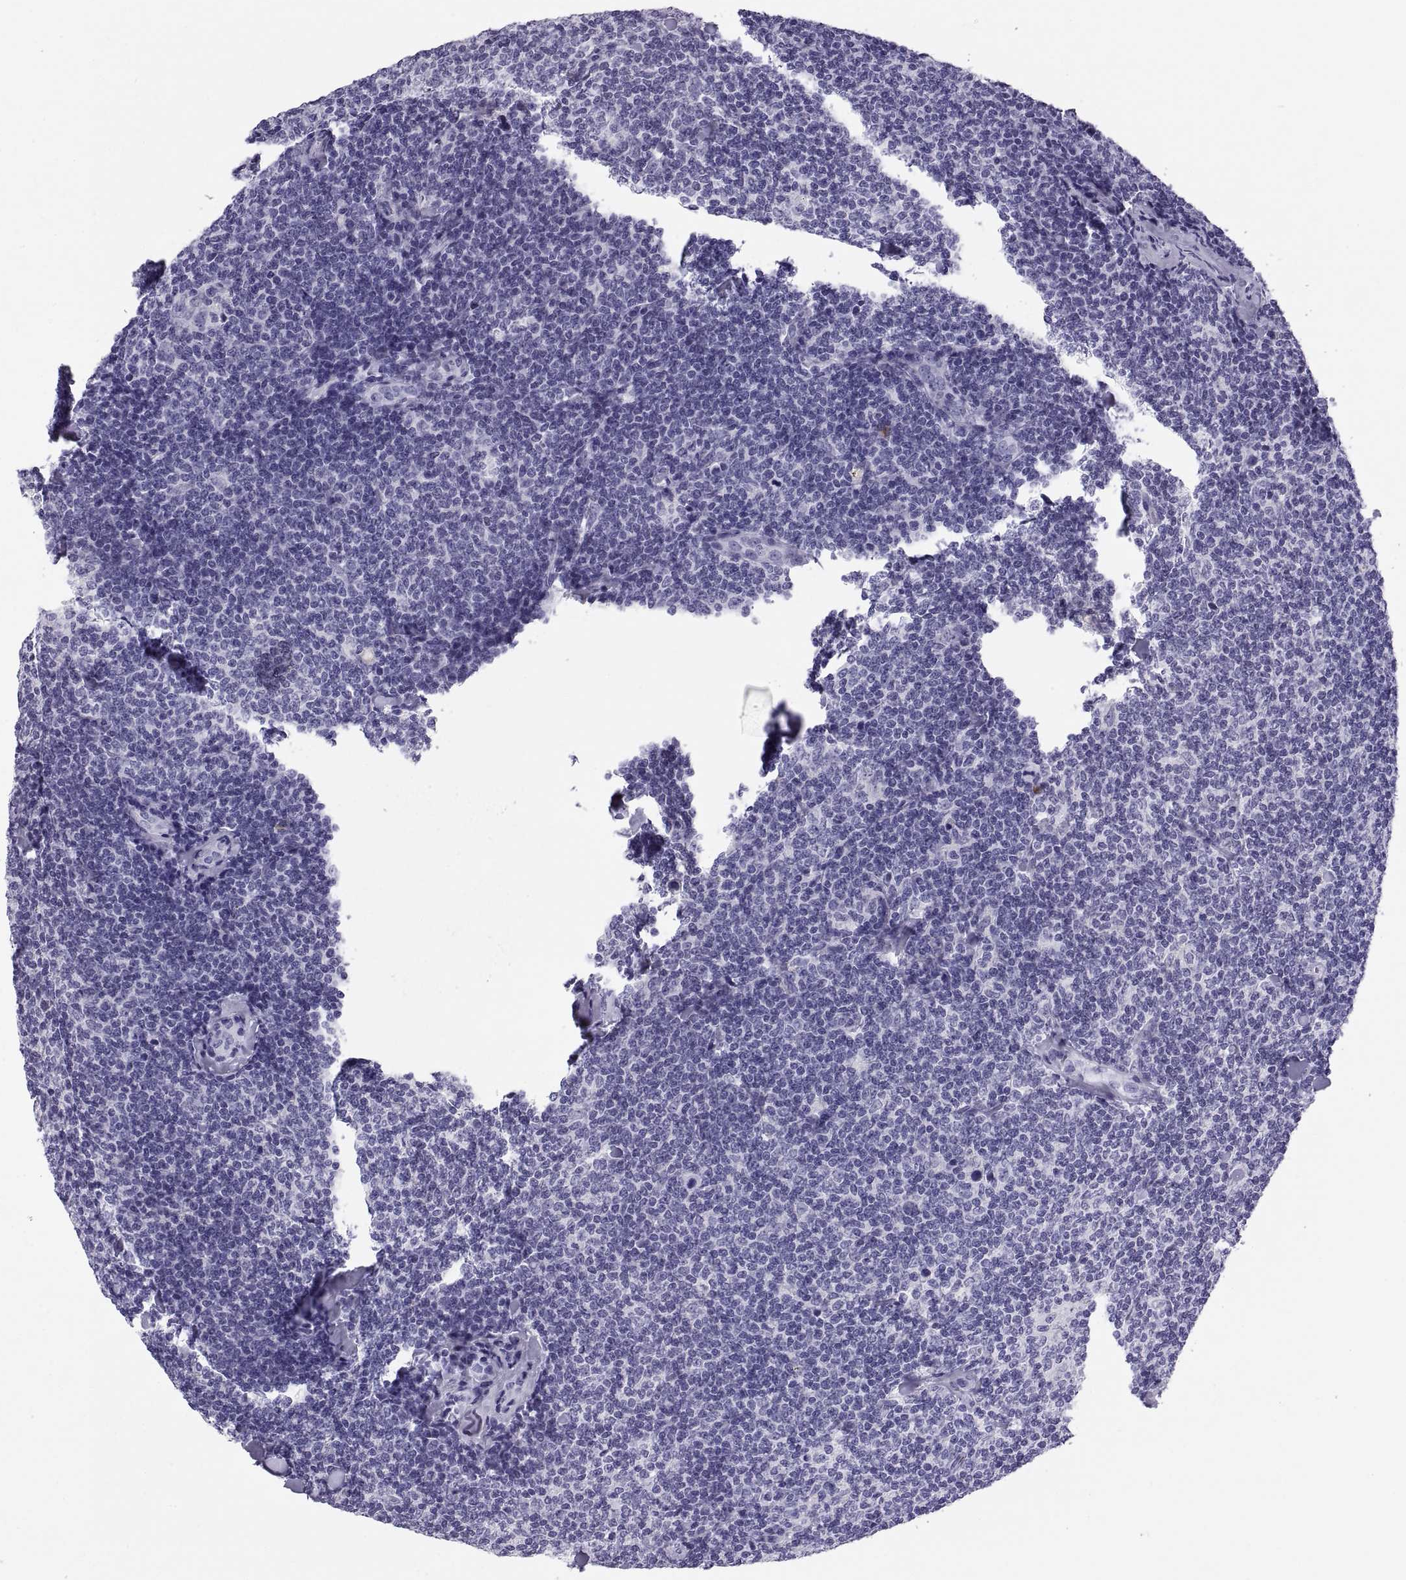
{"staining": {"intensity": "negative", "quantity": "none", "location": "none"}, "tissue": "lymphoma", "cell_type": "Tumor cells", "image_type": "cancer", "snomed": [{"axis": "morphology", "description": "Malignant lymphoma, non-Hodgkin's type, Low grade"}, {"axis": "topography", "description": "Lymph node"}], "caption": "The histopathology image exhibits no significant positivity in tumor cells of low-grade malignant lymphoma, non-Hodgkin's type.", "gene": "CT47A10", "patient": {"sex": "female", "age": 56}}